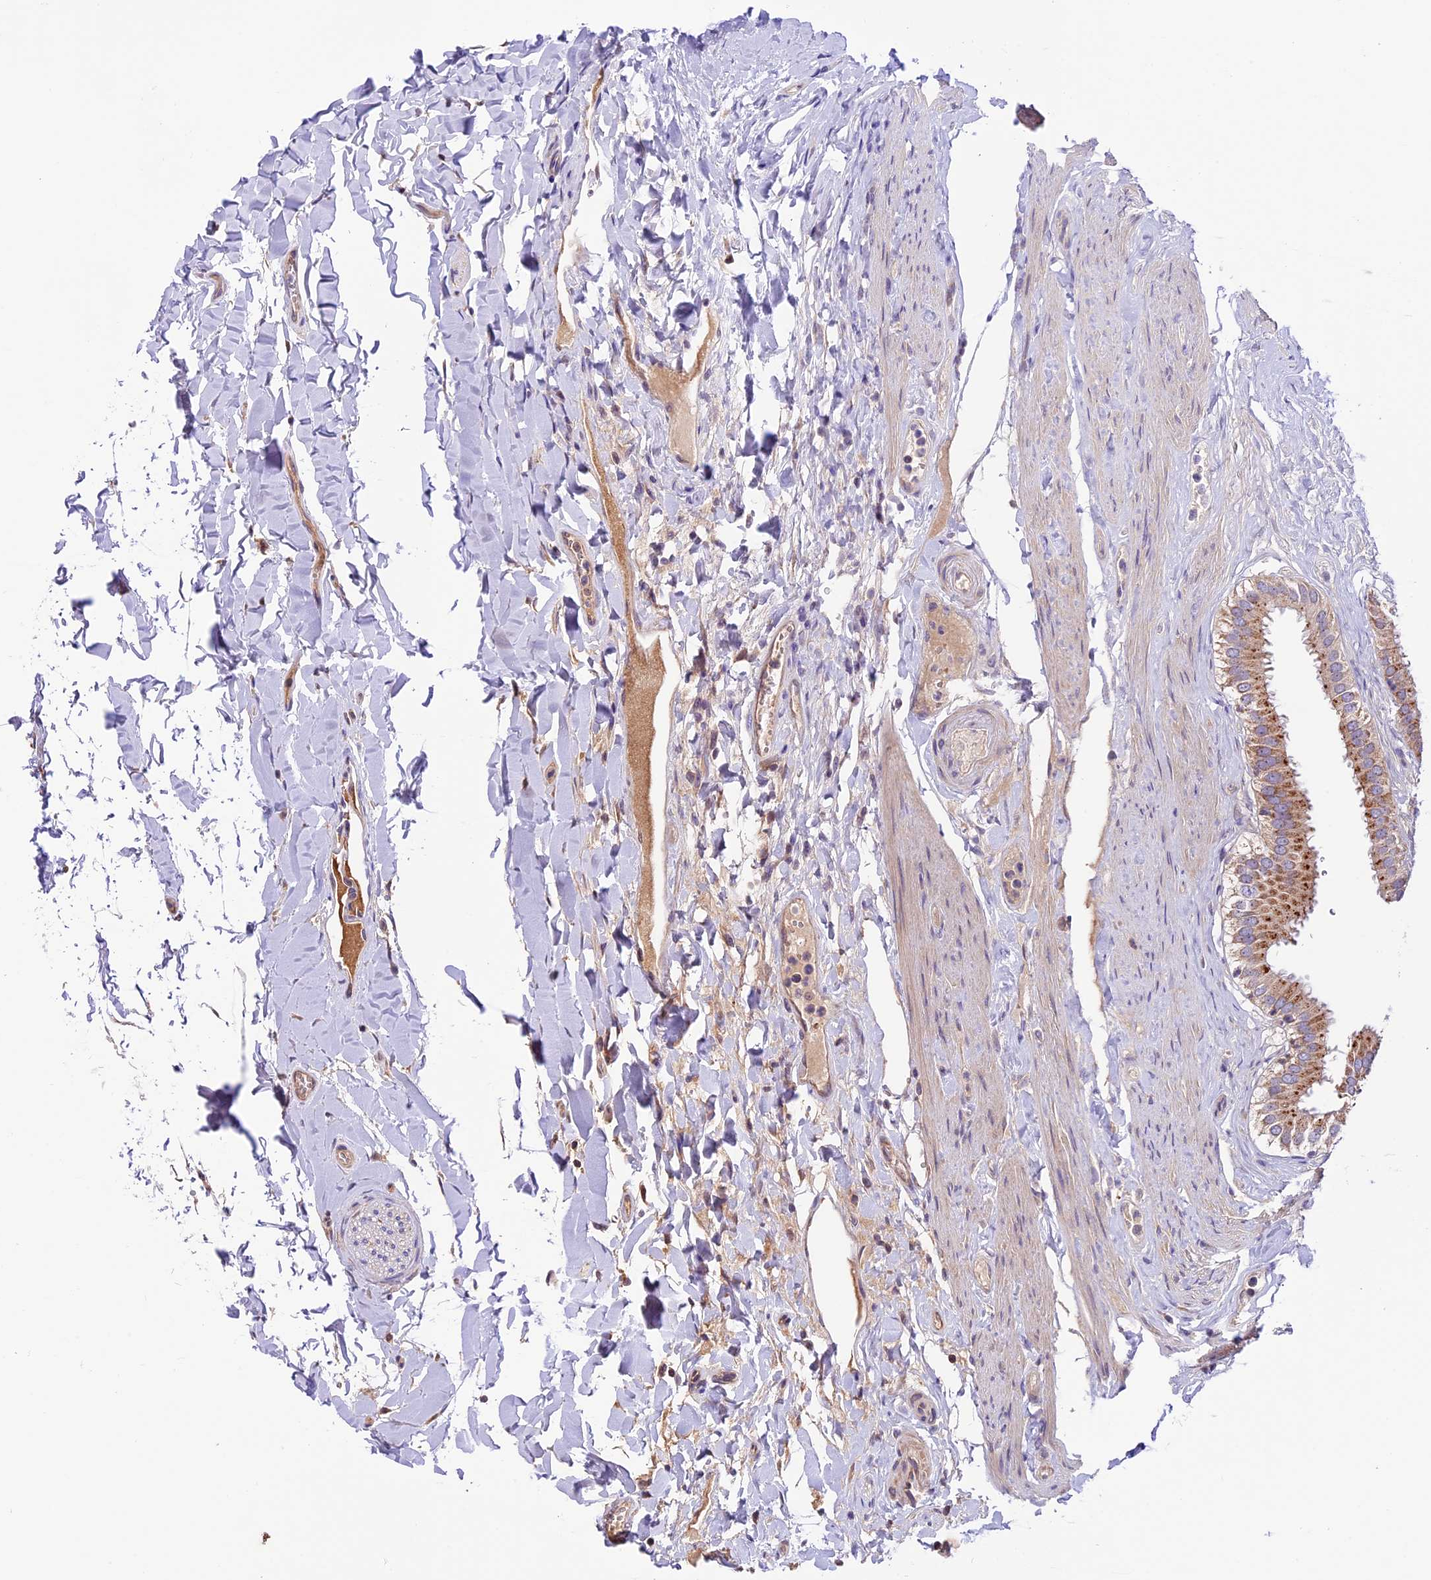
{"staining": {"intensity": "moderate", "quantity": ">75%", "location": "cytoplasmic/membranous"}, "tissue": "gallbladder", "cell_type": "Glandular cells", "image_type": "normal", "snomed": [{"axis": "morphology", "description": "Normal tissue, NOS"}, {"axis": "topography", "description": "Gallbladder"}], "caption": "DAB (3,3'-diaminobenzidine) immunohistochemical staining of unremarkable gallbladder displays moderate cytoplasmic/membranous protein staining in approximately >75% of glandular cells. (DAB = brown stain, brightfield microscopy at high magnification).", "gene": "METTL22", "patient": {"sex": "female", "age": 61}}